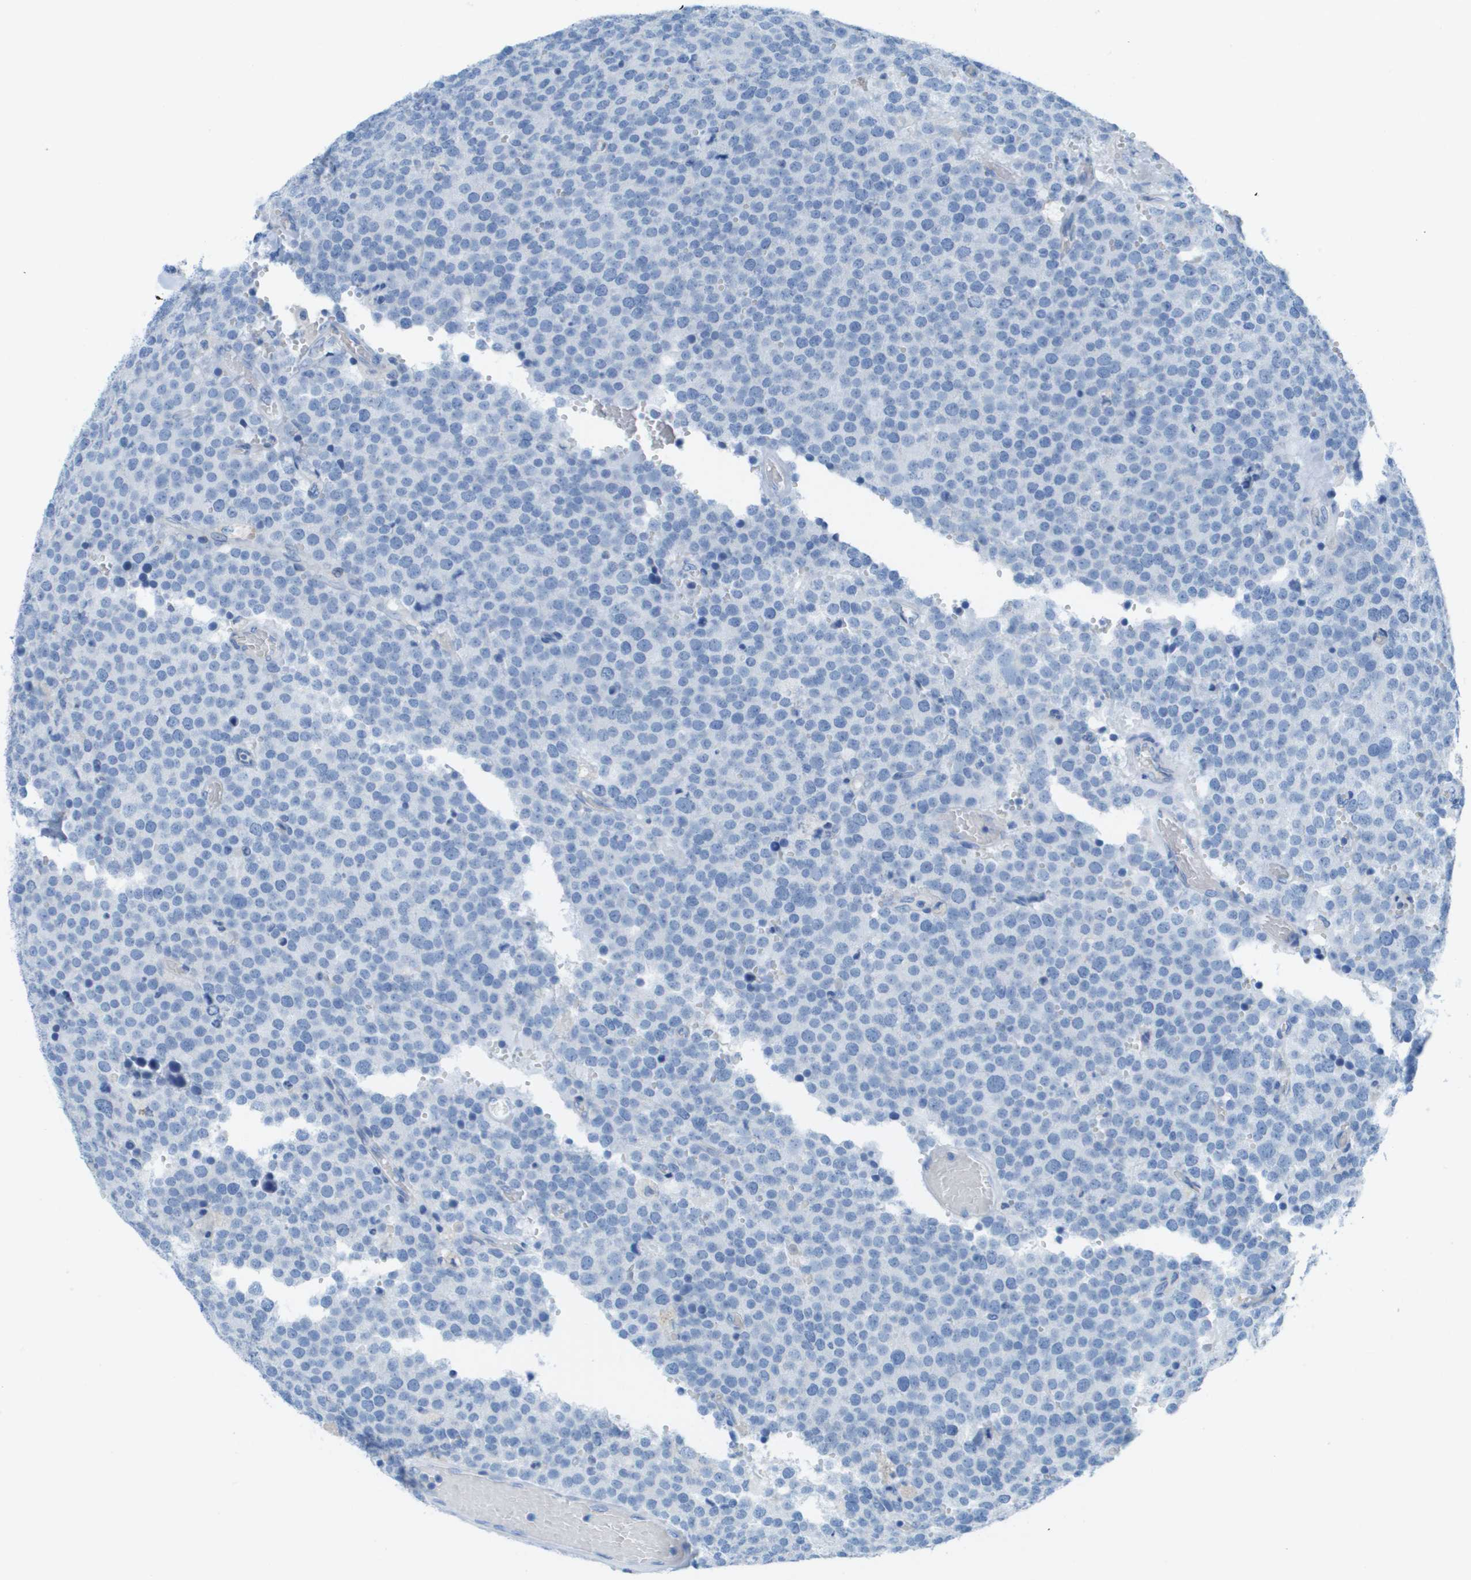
{"staining": {"intensity": "negative", "quantity": "none", "location": "none"}, "tissue": "testis cancer", "cell_type": "Tumor cells", "image_type": "cancer", "snomed": [{"axis": "morphology", "description": "Normal tissue, NOS"}, {"axis": "morphology", "description": "Seminoma, NOS"}, {"axis": "topography", "description": "Testis"}], "caption": "Seminoma (testis) stained for a protein using IHC reveals no positivity tumor cells.", "gene": "CD46", "patient": {"sex": "male", "age": 71}}